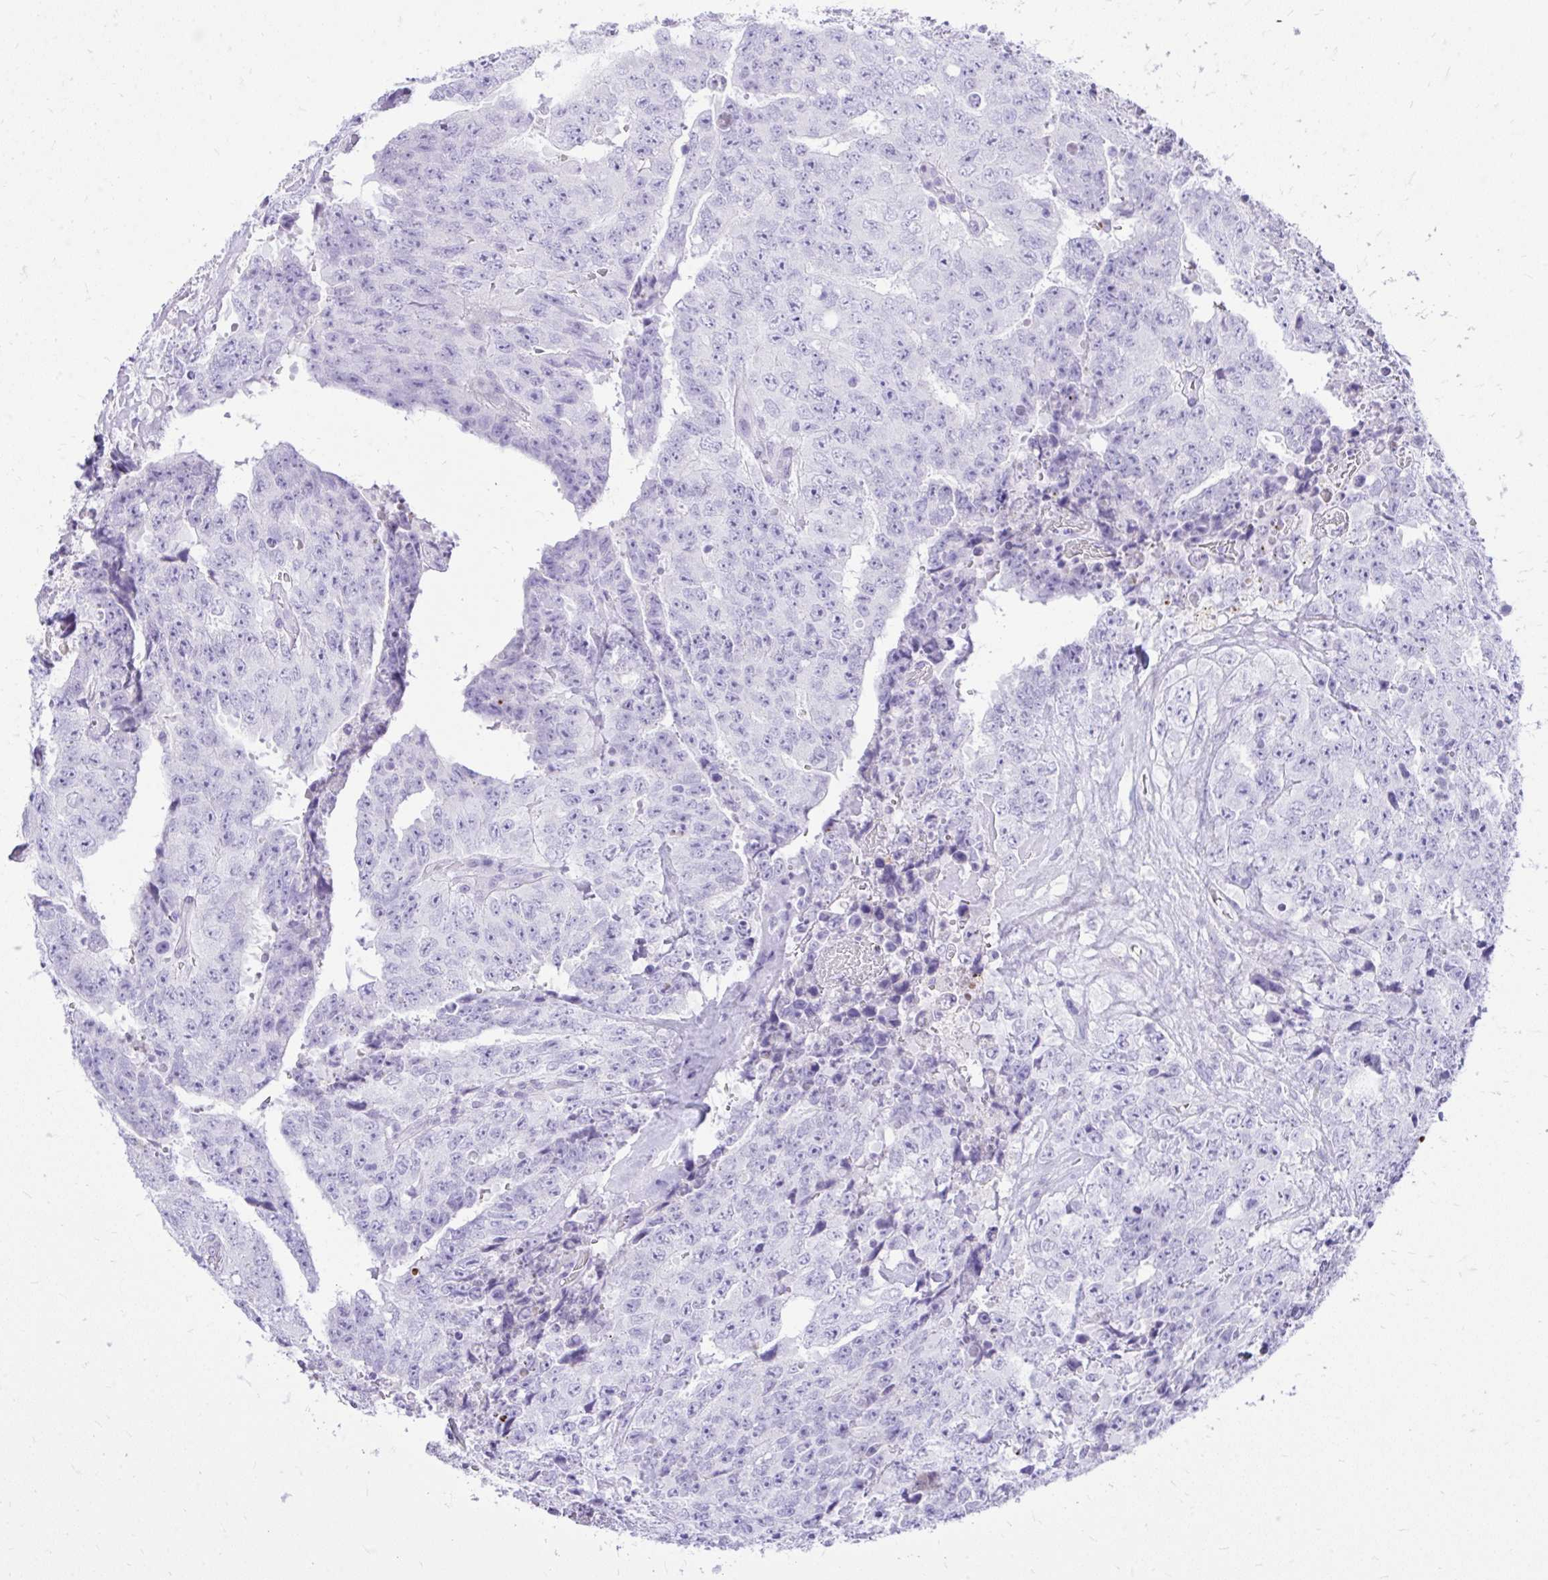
{"staining": {"intensity": "negative", "quantity": "none", "location": "none"}, "tissue": "testis cancer", "cell_type": "Tumor cells", "image_type": "cancer", "snomed": [{"axis": "morphology", "description": "Carcinoma, Embryonal, NOS"}, {"axis": "topography", "description": "Testis"}], "caption": "There is no significant staining in tumor cells of testis embryonal carcinoma. The staining was performed using DAB to visualize the protein expression in brown, while the nuclei were stained in blue with hematoxylin (Magnification: 20x).", "gene": "GABRA1", "patient": {"sex": "male", "age": 24}}